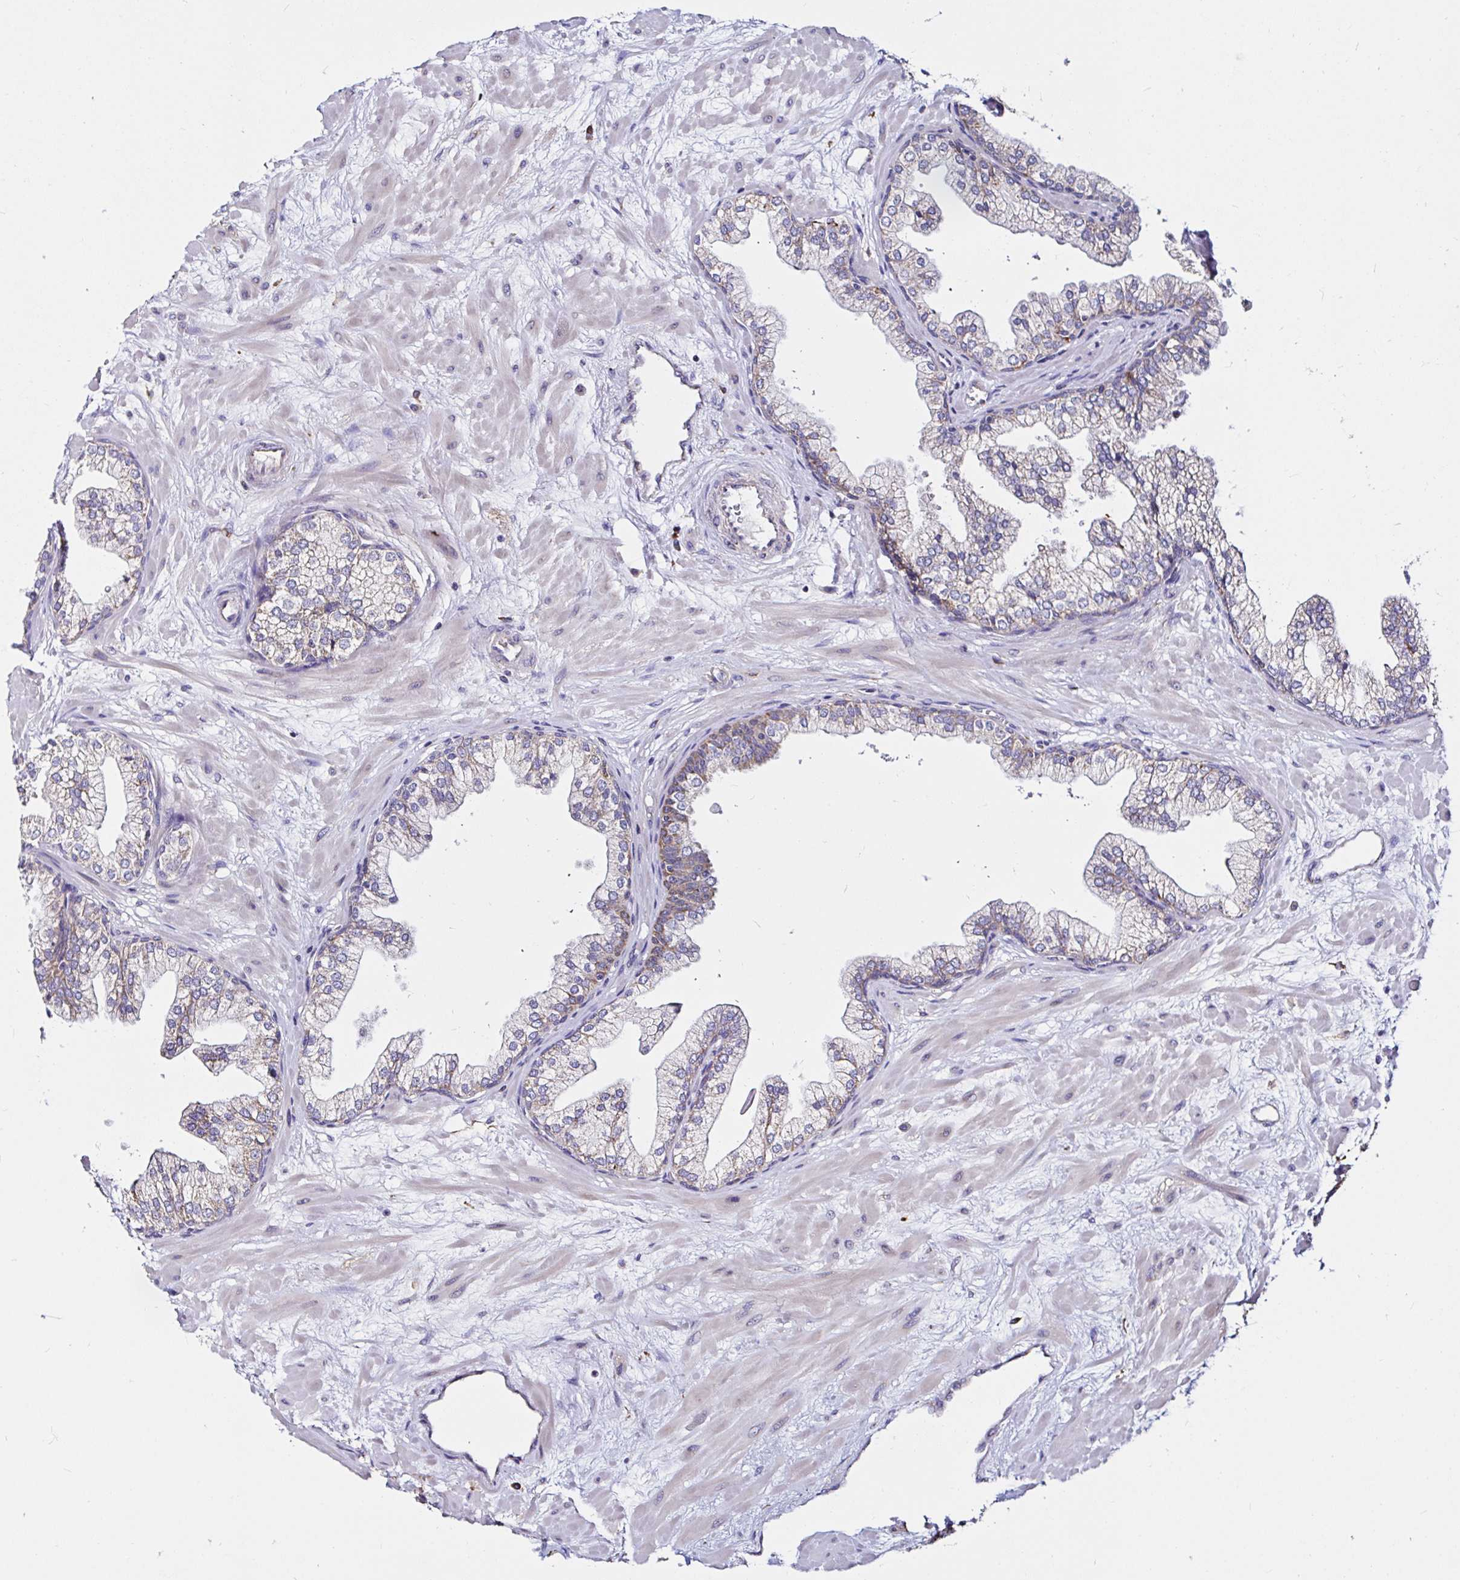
{"staining": {"intensity": "weak", "quantity": "25%-75%", "location": "cytoplasmic/membranous"}, "tissue": "prostate", "cell_type": "Glandular cells", "image_type": "normal", "snomed": [{"axis": "morphology", "description": "Normal tissue, NOS"}, {"axis": "topography", "description": "Prostate"}, {"axis": "topography", "description": "Peripheral nerve tissue"}], "caption": "This micrograph shows immunohistochemistry staining of normal prostate, with low weak cytoplasmic/membranous positivity in about 25%-75% of glandular cells.", "gene": "MSR1", "patient": {"sex": "male", "age": 61}}